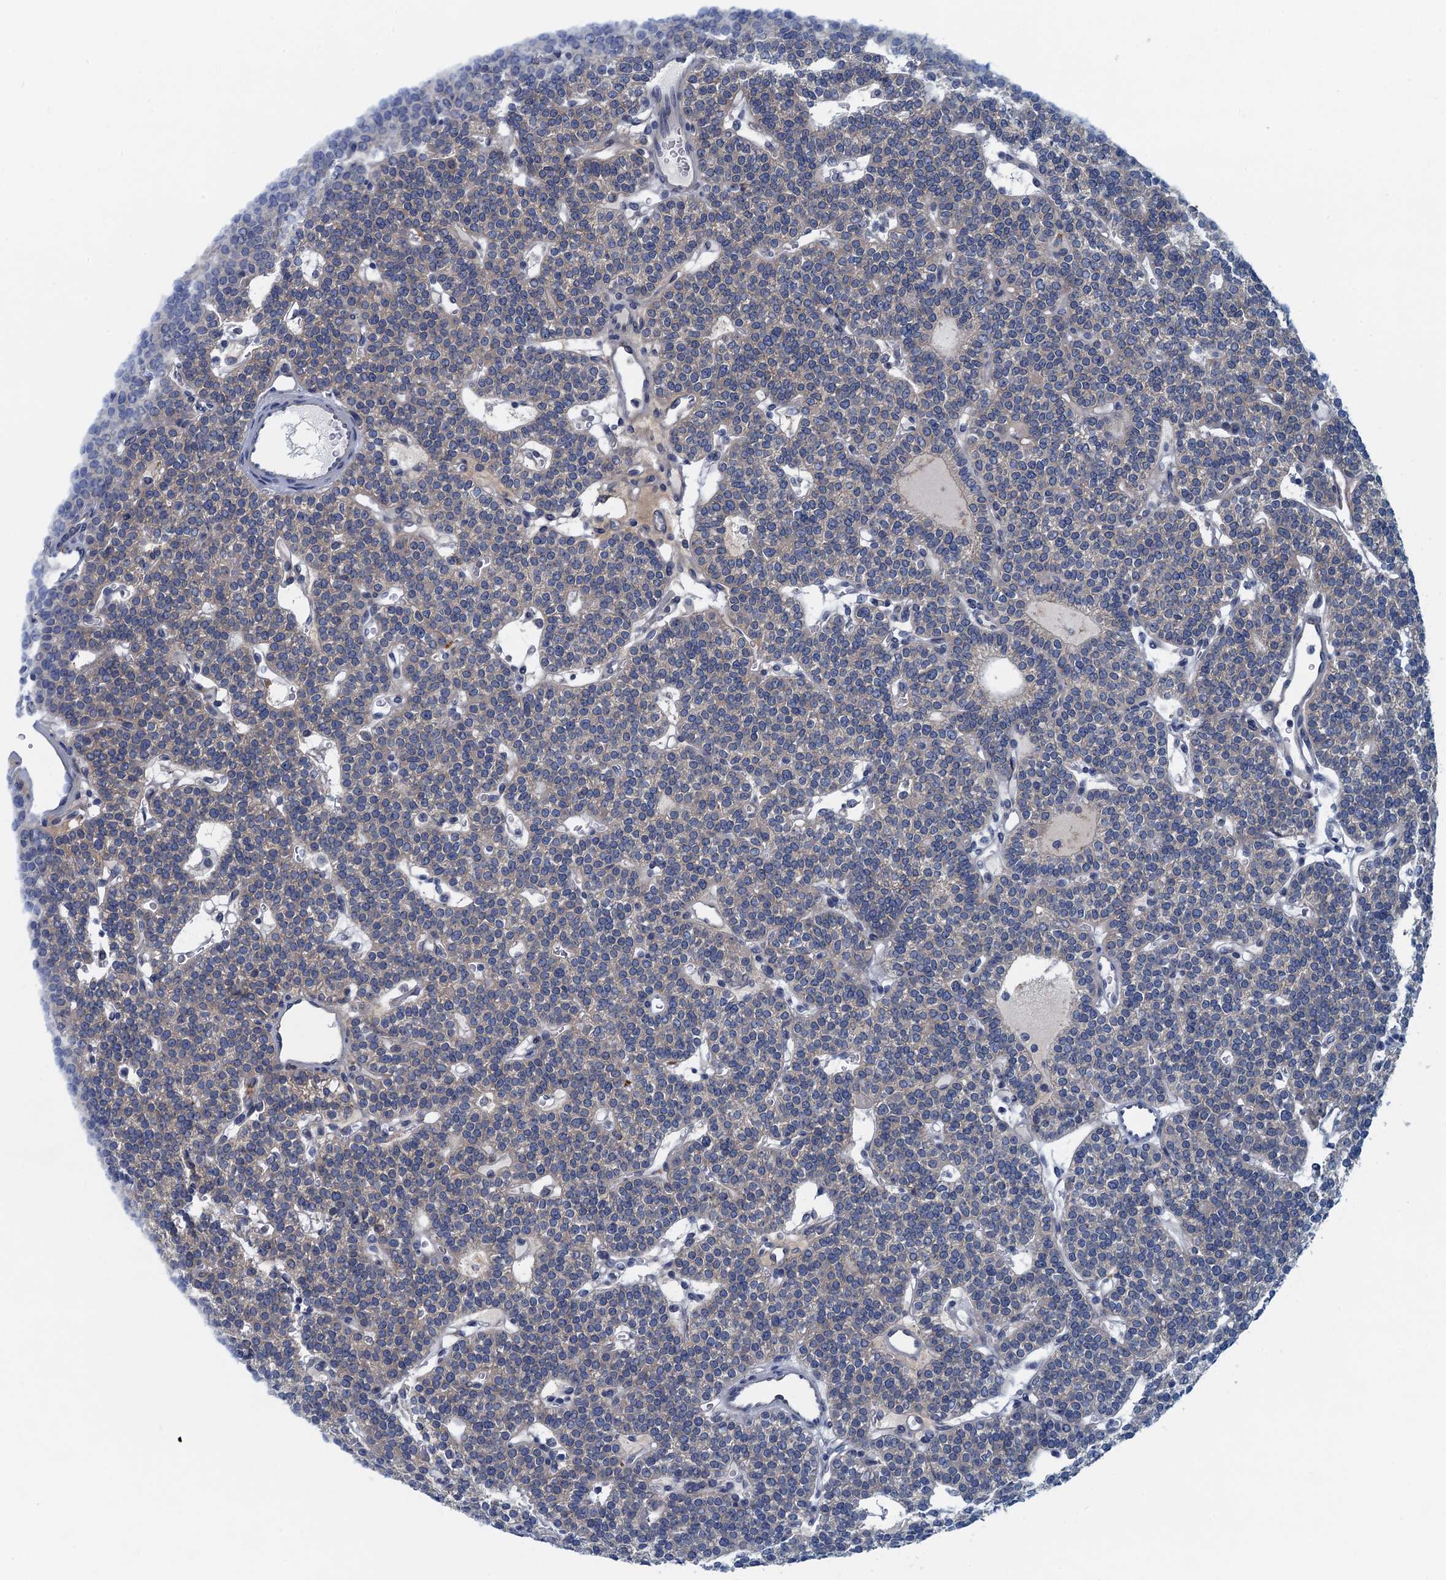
{"staining": {"intensity": "negative", "quantity": "none", "location": "none"}, "tissue": "parathyroid gland", "cell_type": "Glandular cells", "image_type": "normal", "snomed": [{"axis": "morphology", "description": "Normal tissue, NOS"}, {"axis": "topography", "description": "Parathyroid gland"}], "caption": "Immunohistochemistry (IHC) of normal parathyroid gland reveals no staining in glandular cells.", "gene": "MYDGF", "patient": {"sex": "male", "age": 83}}